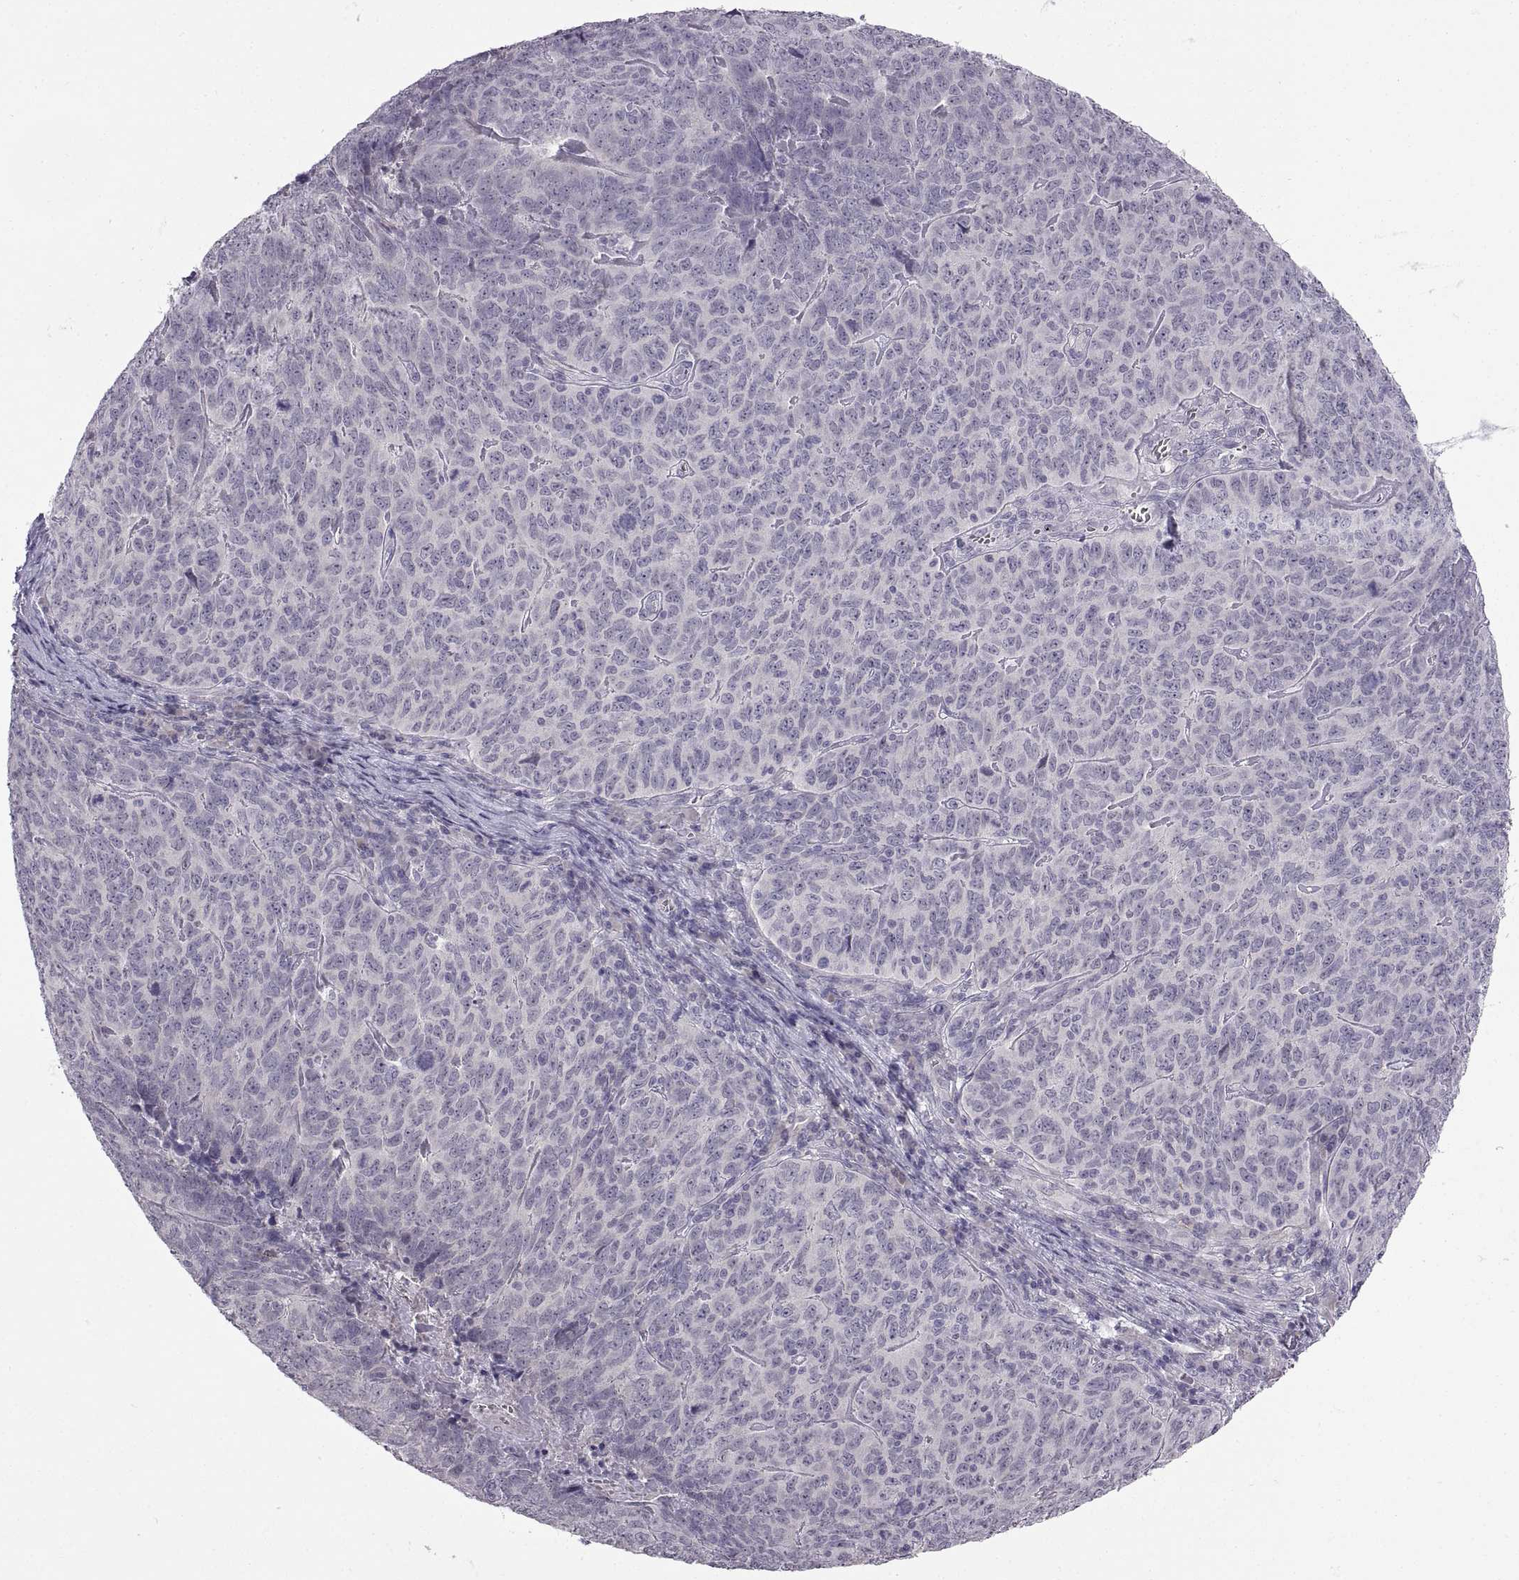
{"staining": {"intensity": "negative", "quantity": "none", "location": "none"}, "tissue": "skin cancer", "cell_type": "Tumor cells", "image_type": "cancer", "snomed": [{"axis": "morphology", "description": "Squamous cell carcinoma, NOS"}, {"axis": "topography", "description": "Skin"}, {"axis": "topography", "description": "Anal"}], "caption": "Squamous cell carcinoma (skin) was stained to show a protein in brown. There is no significant positivity in tumor cells.", "gene": "MEIOC", "patient": {"sex": "female", "age": 51}}